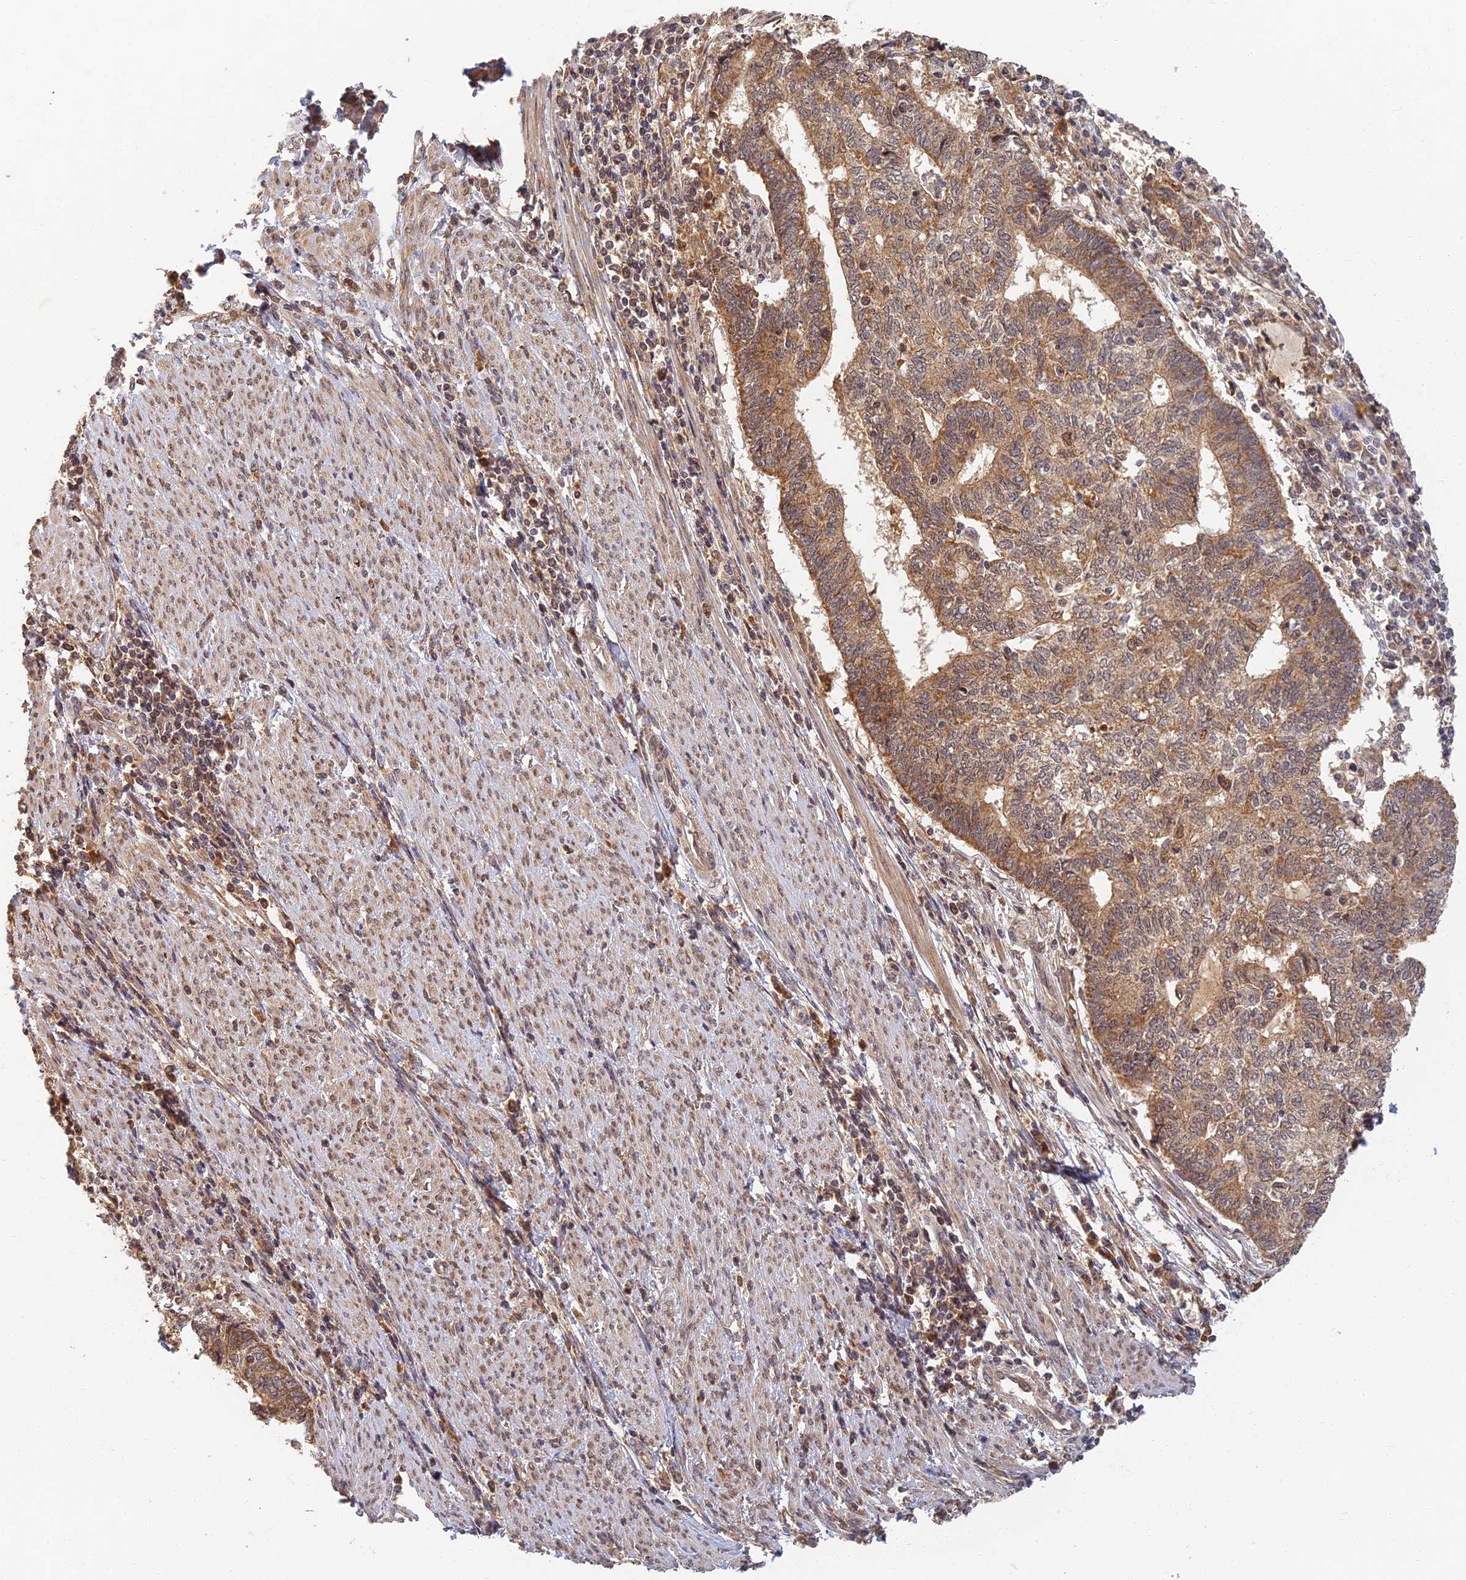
{"staining": {"intensity": "moderate", "quantity": ">75%", "location": "cytoplasmic/membranous"}, "tissue": "endometrial cancer", "cell_type": "Tumor cells", "image_type": "cancer", "snomed": [{"axis": "morphology", "description": "Adenocarcinoma, NOS"}, {"axis": "topography", "description": "Uterus"}, {"axis": "topography", "description": "Endometrium"}], "caption": "Moderate cytoplasmic/membranous staining for a protein is seen in approximately >75% of tumor cells of endometrial adenocarcinoma using immunohistochemistry (IHC).", "gene": "RGL3", "patient": {"sex": "female", "age": 70}}